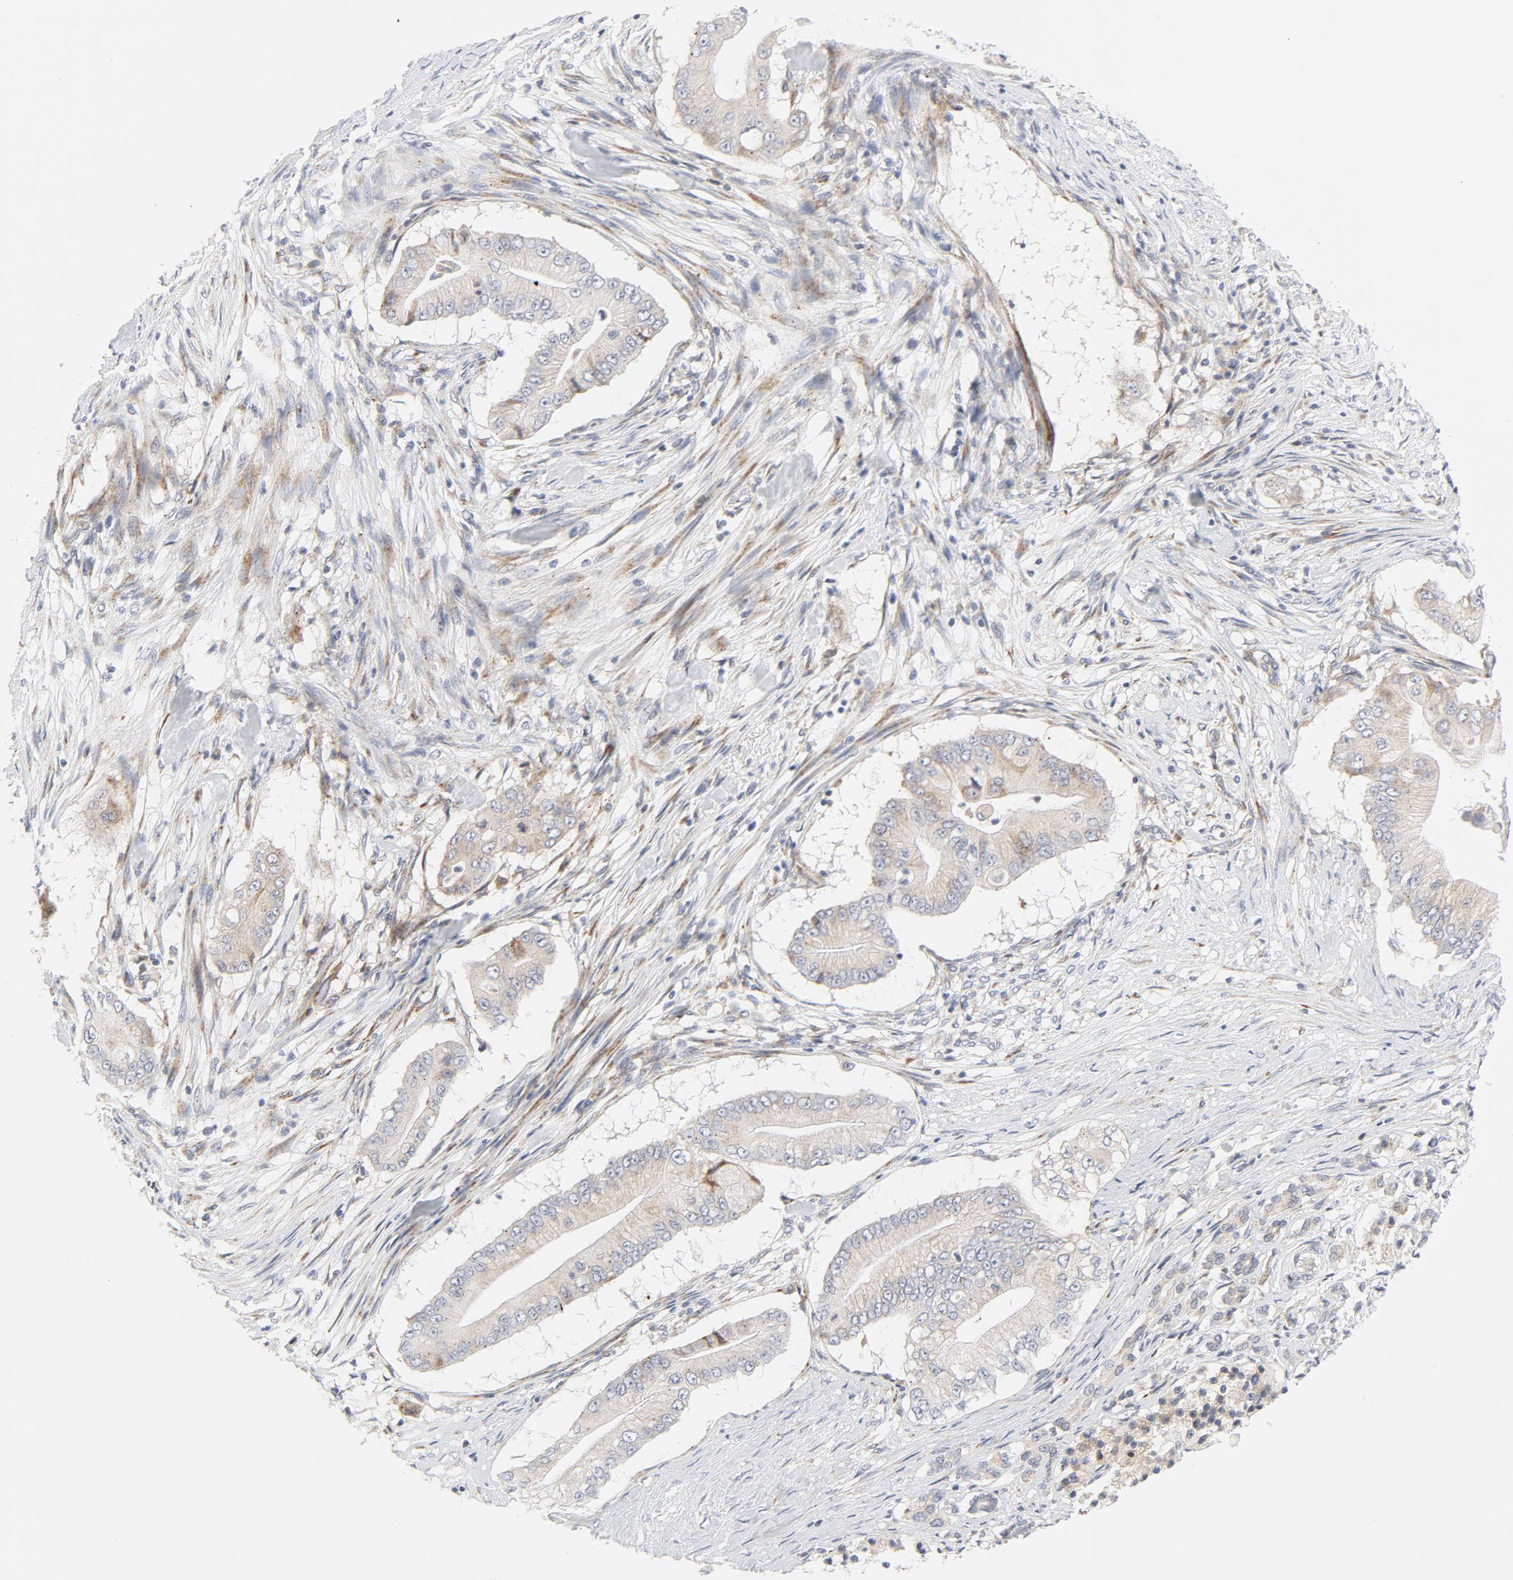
{"staining": {"intensity": "weak", "quantity": "25%-75%", "location": "cytoplasmic/membranous"}, "tissue": "pancreatic cancer", "cell_type": "Tumor cells", "image_type": "cancer", "snomed": [{"axis": "morphology", "description": "Adenocarcinoma, NOS"}, {"axis": "topography", "description": "Pancreas"}], "caption": "Pancreatic cancer stained with a brown dye demonstrates weak cytoplasmic/membranous positive expression in about 25%-75% of tumor cells.", "gene": "LRP6", "patient": {"sex": "male", "age": 62}}